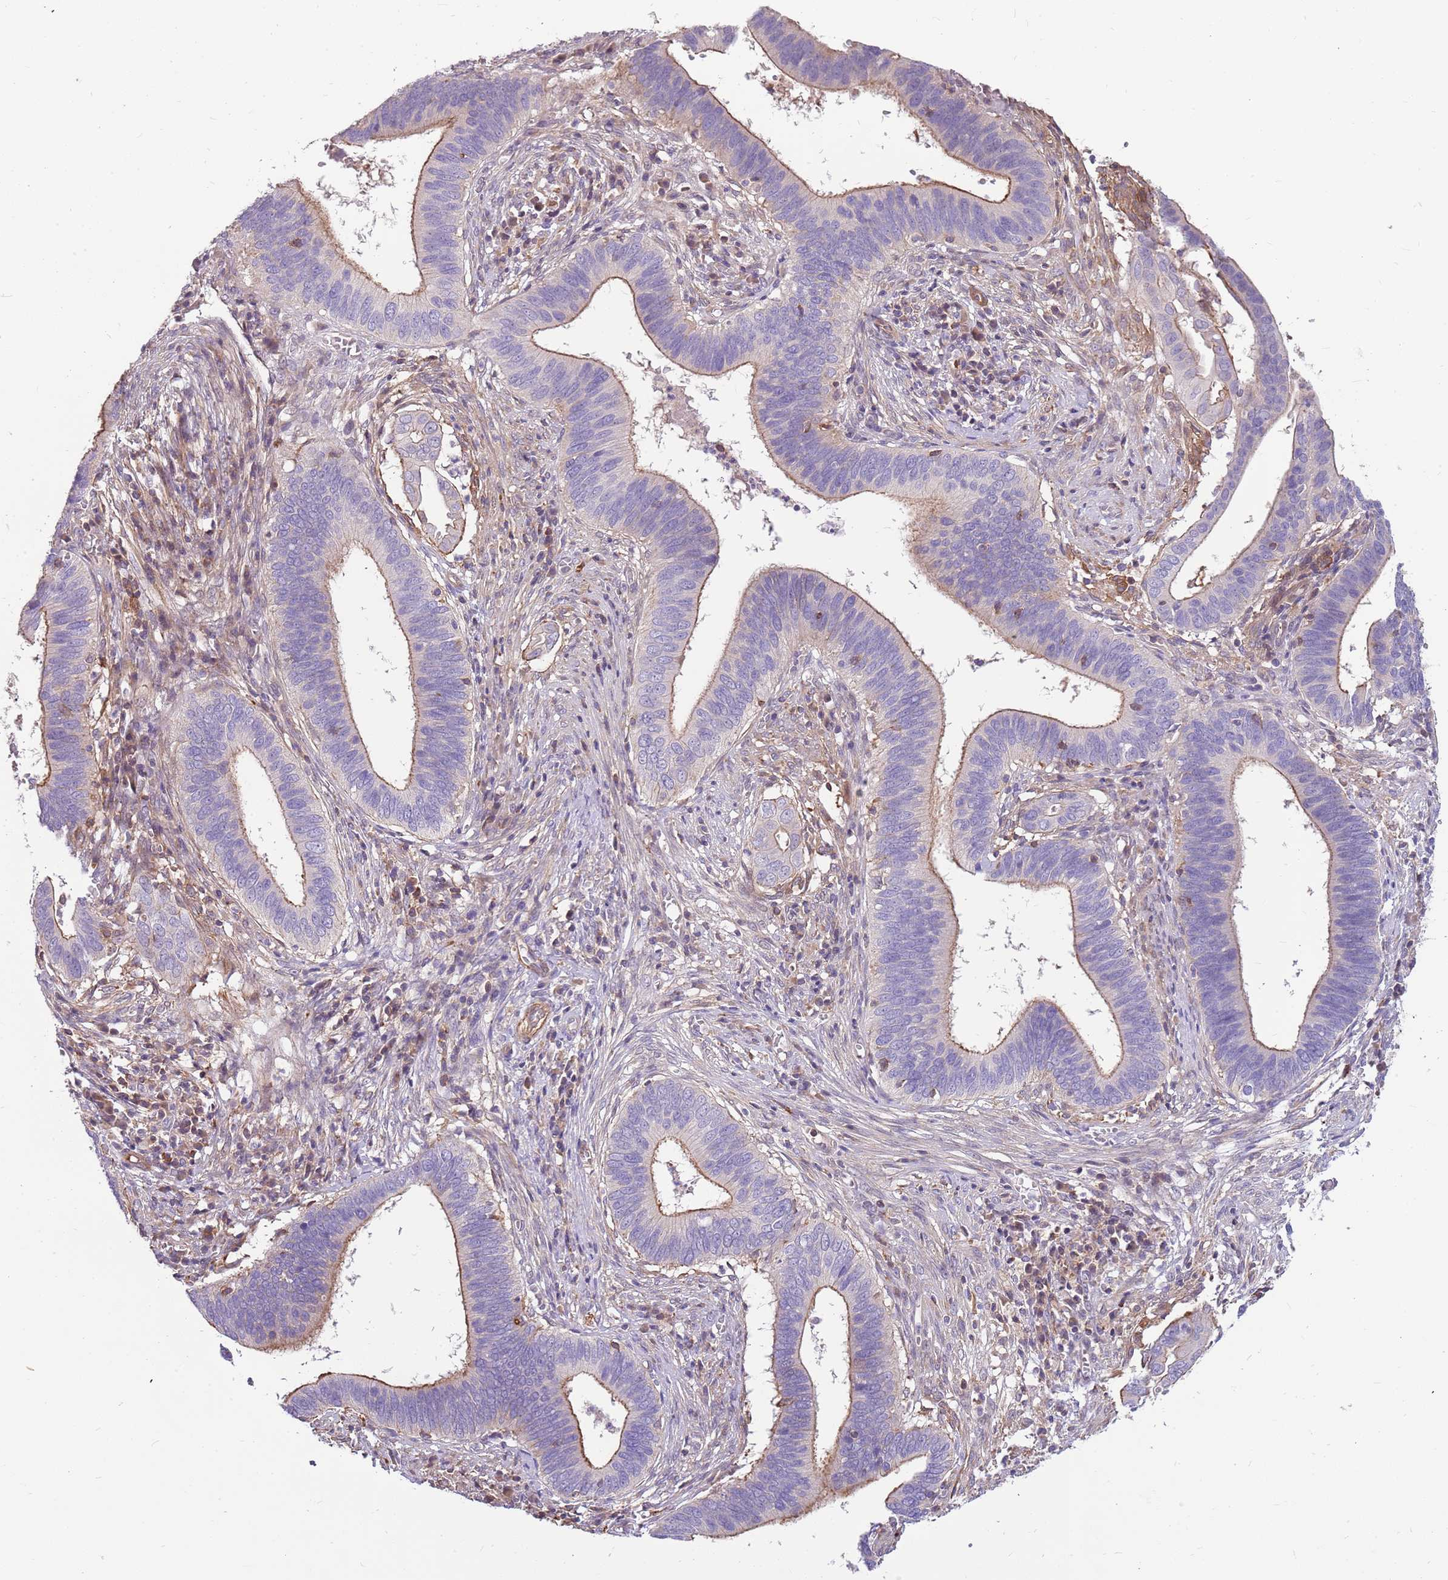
{"staining": {"intensity": "moderate", "quantity": "25%-75%", "location": "cytoplasmic/membranous"}, "tissue": "cervical cancer", "cell_type": "Tumor cells", "image_type": "cancer", "snomed": [{"axis": "morphology", "description": "Adenocarcinoma, NOS"}, {"axis": "topography", "description": "Cervix"}], "caption": "Human cervical cancer stained with a protein marker exhibits moderate staining in tumor cells.", "gene": "MVD", "patient": {"sex": "female", "age": 42}}